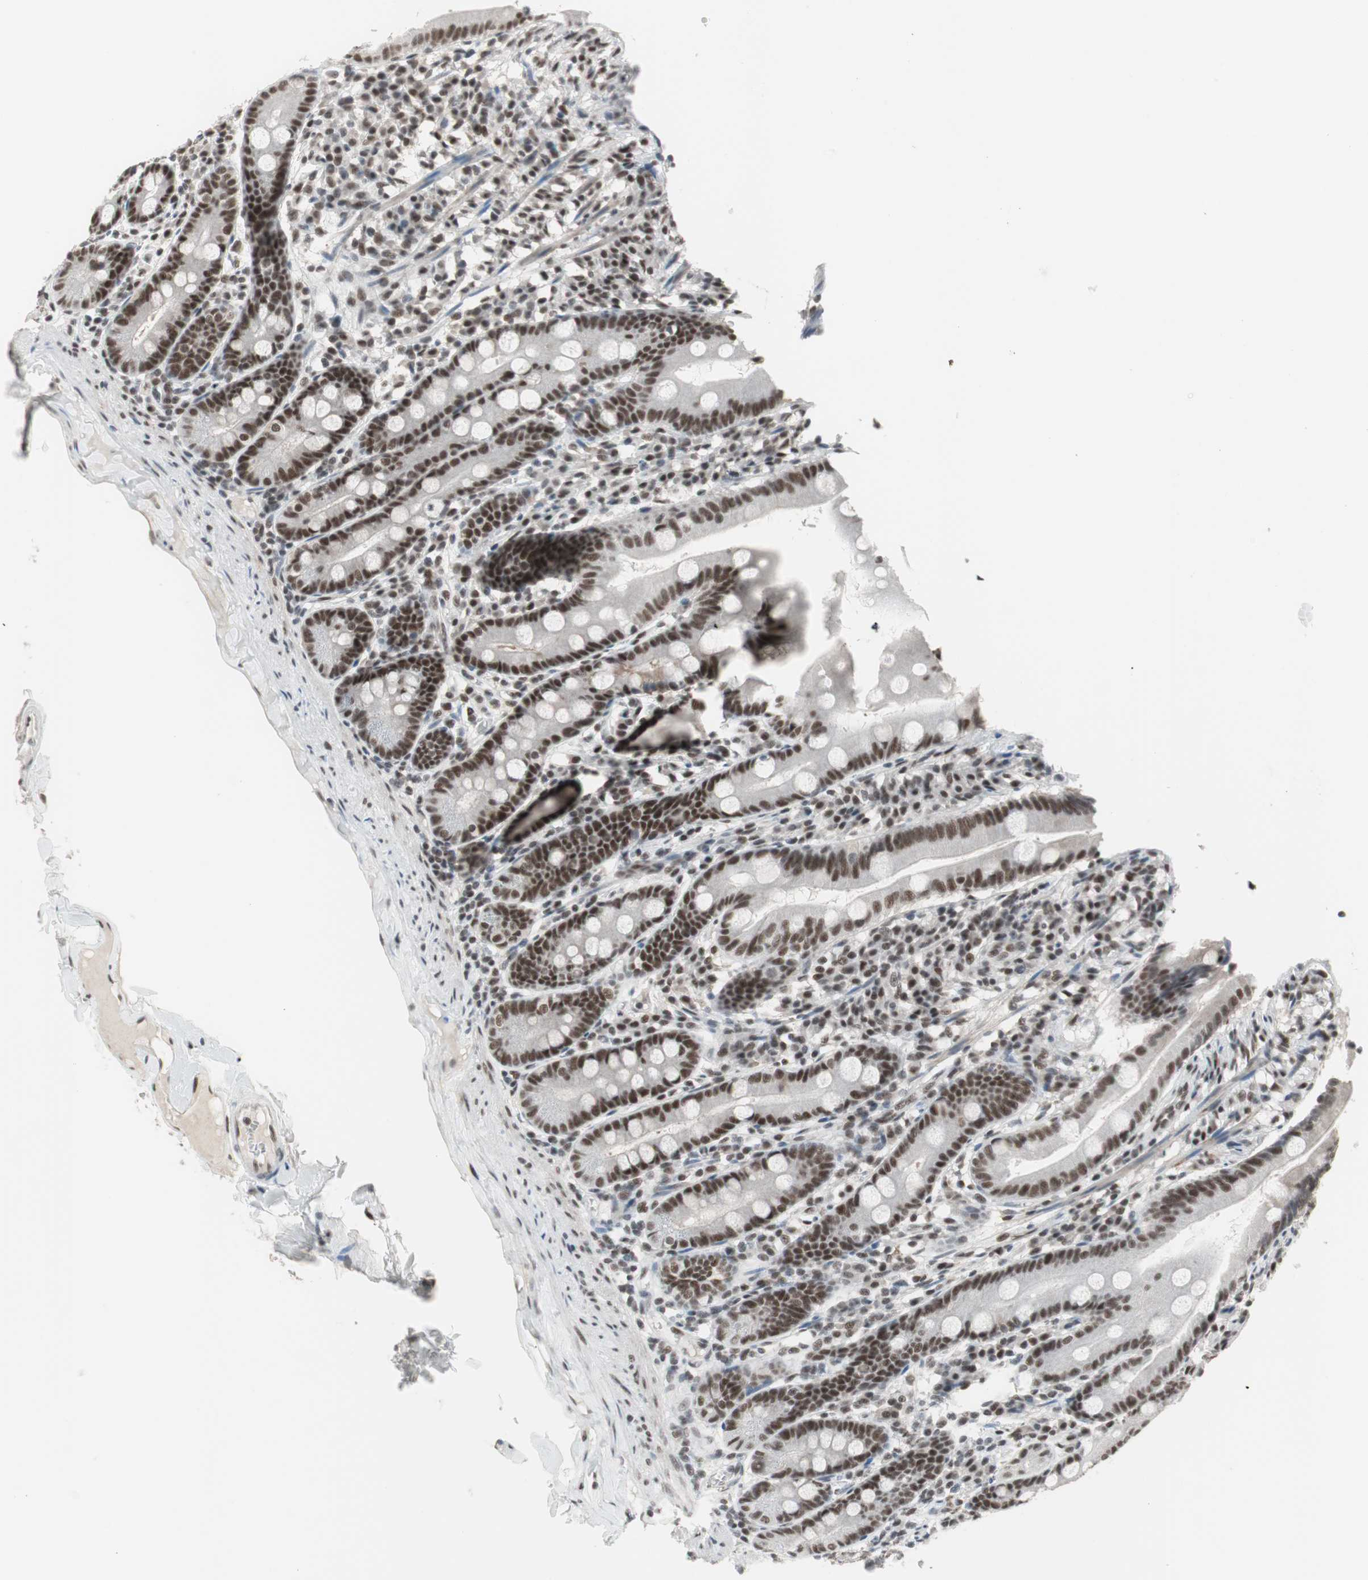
{"staining": {"intensity": "strong", "quantity": ">75%", "location": "nuclear"}, "tissue": "duodenum", "cell_type": "Glandular cells", "image_type": "normal", "snomed": [{"axis": "morphology", "description": "Normal tissue, NOS"}, {"axis": "topography", "description": "Duodenum"}], "caption": "Duodenum stained with a protein marker exhibits strong staining in glandular cells.", "gene": "RTF1", "patient": {"sex": "male", "age": 50}}